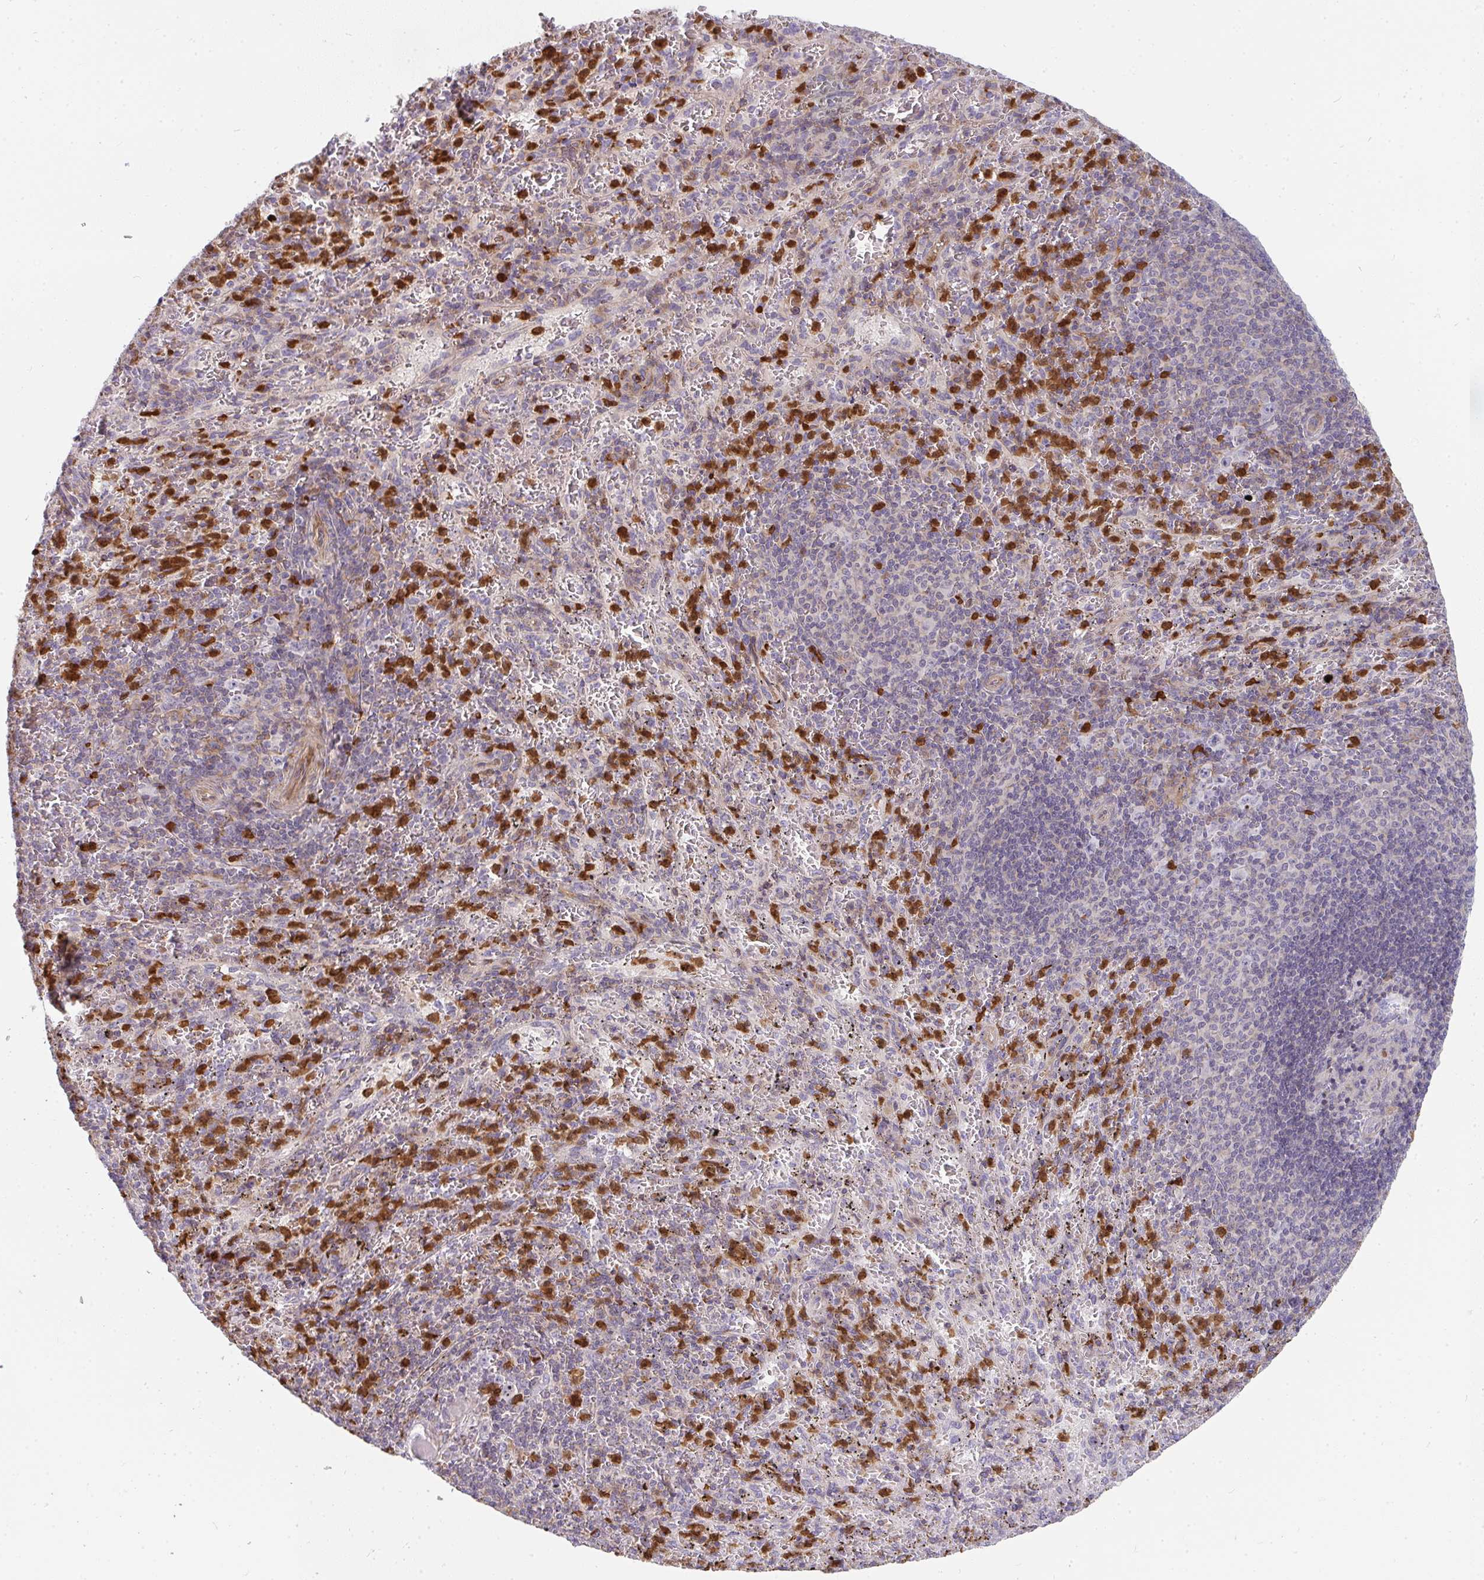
{"staining": {"intensity": "weak", "quantity": "<25%", "location": "cytoplasmic/membranous"}, "tissue": "spleen", "cell_type": "Cells in red pulp", "image_type": "normal", "snomed": [{"axis": "morphology", "description": "Normal tissue, NOS"}, {"axis": "topography", "description": "Spleen"}], "caption": "Spleen was stained to show a protein in brown. There is no significant positivity in cells in red pulp. (Immunohistochemistry (ihc), brightfield microscopy, high magnification).", "gene": "CSF3R", "patient": {"sex": "male", "age": 57}}